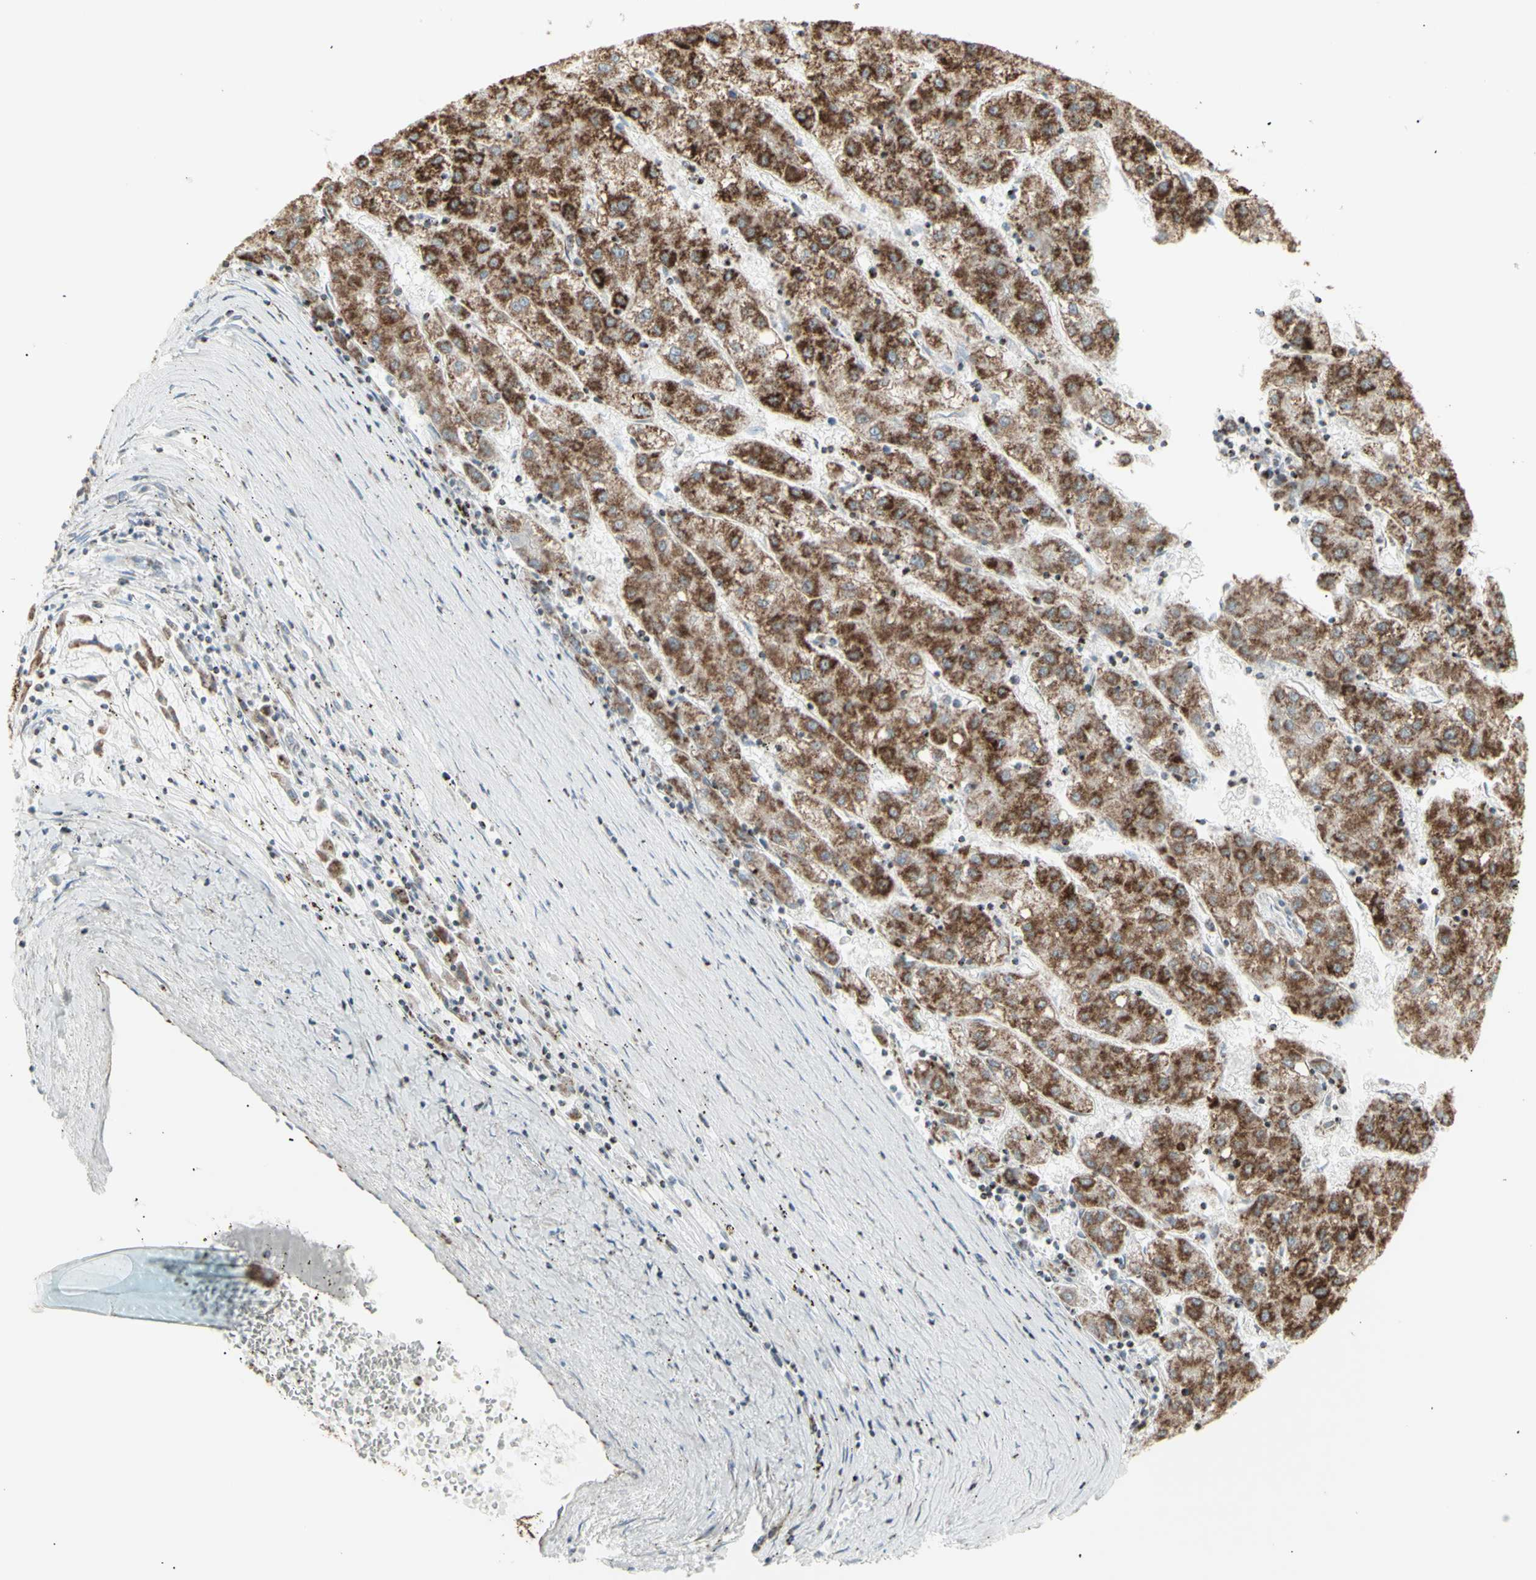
{"staining": {"intensity": "strong", "quantity": ">75%", "location": "cytoplasmic/membranous"}, "tissue": "liver cancer", "cell_type": "Tumor cells", "image_type": "cancer", "snomed": [{"axis": "morphology", "description": "Carcinoma, Hepatocellular, NOS"}, {"axis": "topography", "description": "Liver"}], "caption": "IHC of liver cancer (hepatocellular carcinoma) demonstrates high levels of strong cytoplasmic/membranous positivity in approximately >75% of tumor cells.", "gene": "PLGRKT", "patient": {"sex": "male", "age": 72}}